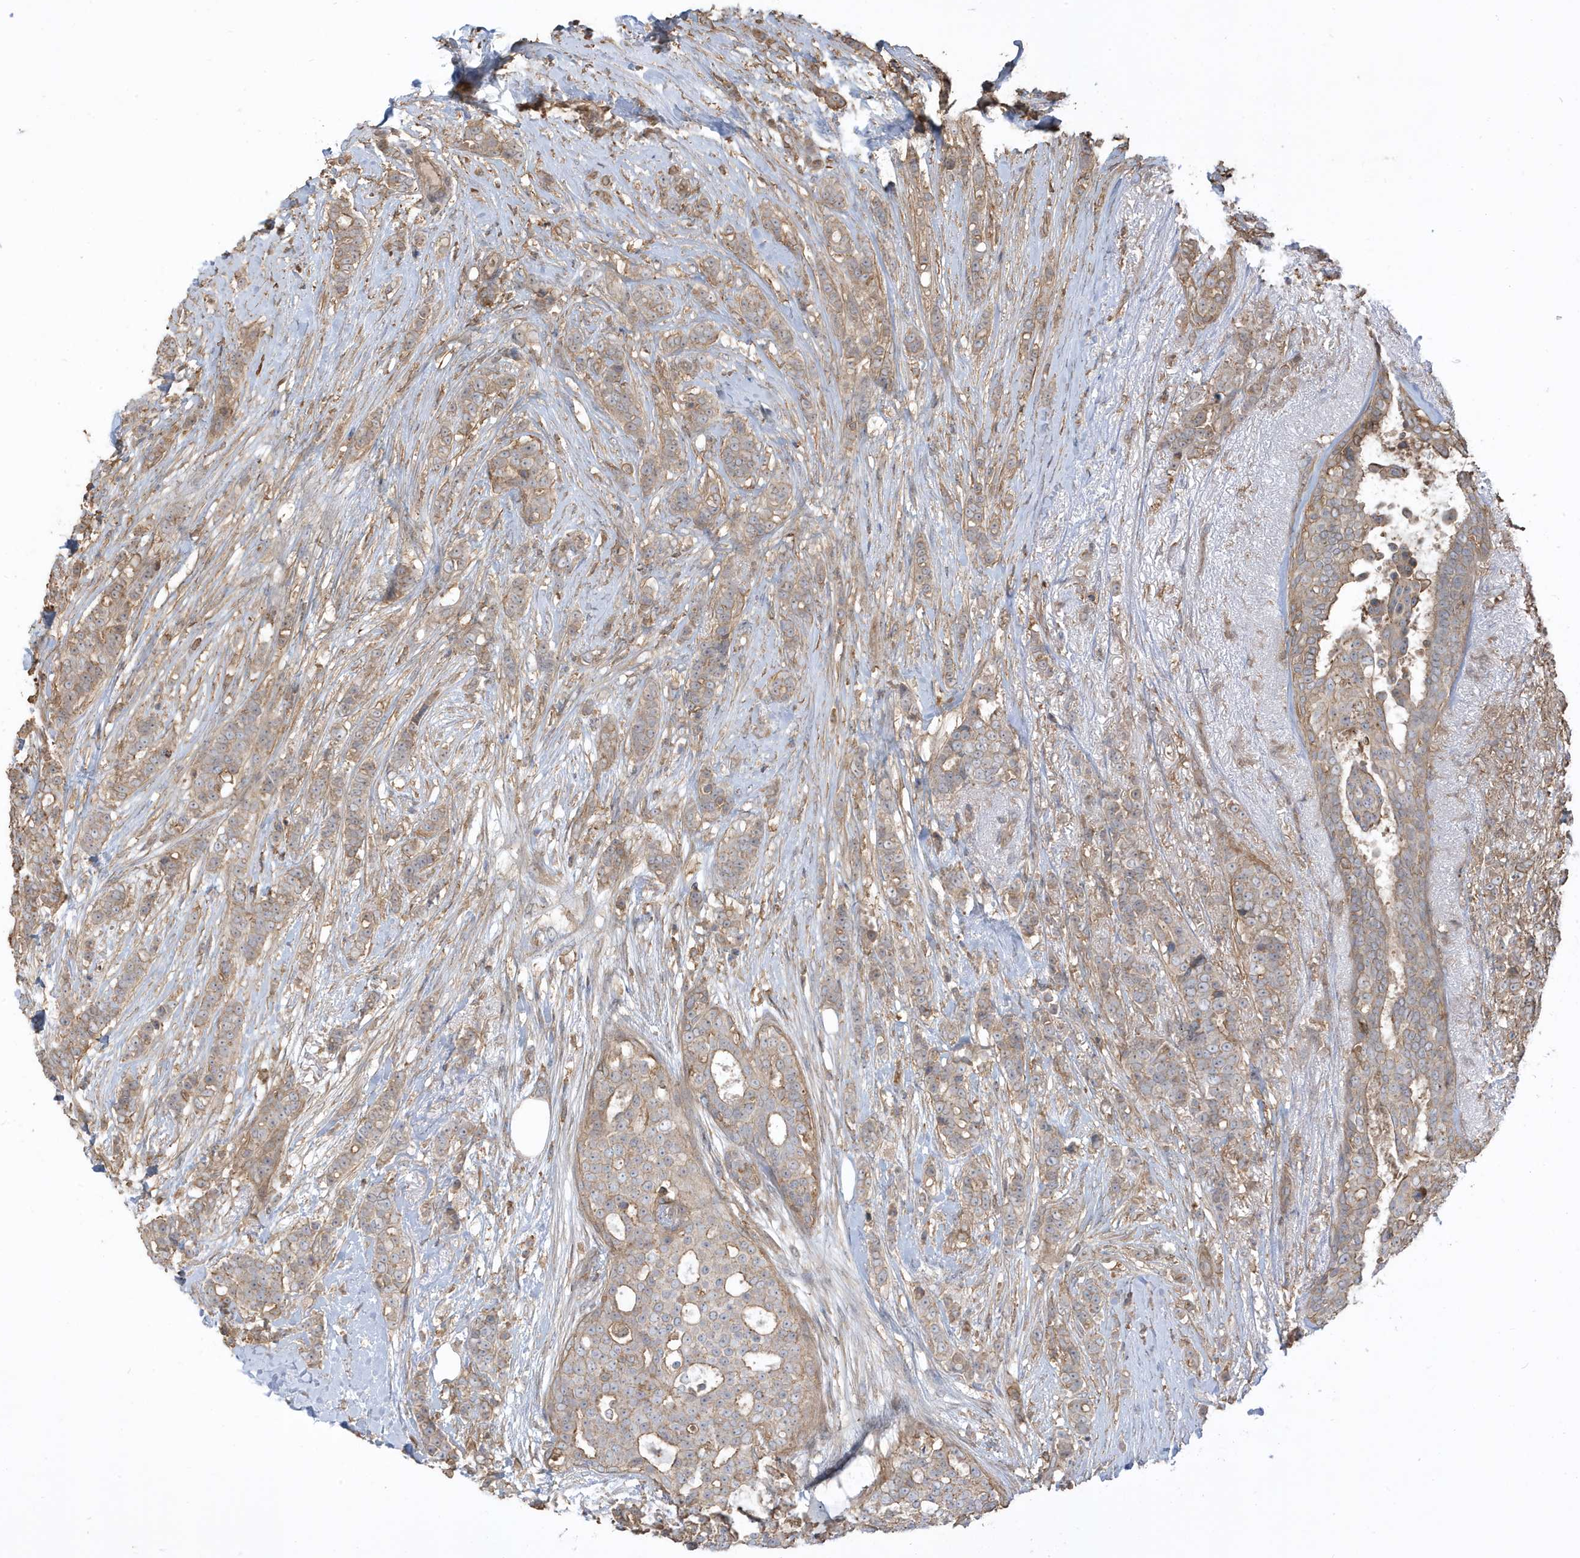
{"staining": {"intensity": "weak", "quantity": "25%-75%", "location": "cytoplasmic/membranous"}, "tissue": "breast cancer", "cell_type": "Tumor cells", "image_type": "cancer", "snomed": [{"axis": "morphology", "description": "Lobular carcinoma"}, {"axis": "topography", "description": "Breast"}], "caption": "Protein staining reveals weak cytoplasmic/membranous expression in approximately 25%-75% of tumor cells in breast lobular carcinoma. The staining was performed using DAB (3,3'-diaminobenzidine), with brown indicating positive protein expression. Nuclei are stained blue with hematoxylin.", "gene": "ZBTB8A", "patient": {"sex": "female", "age": 51}}